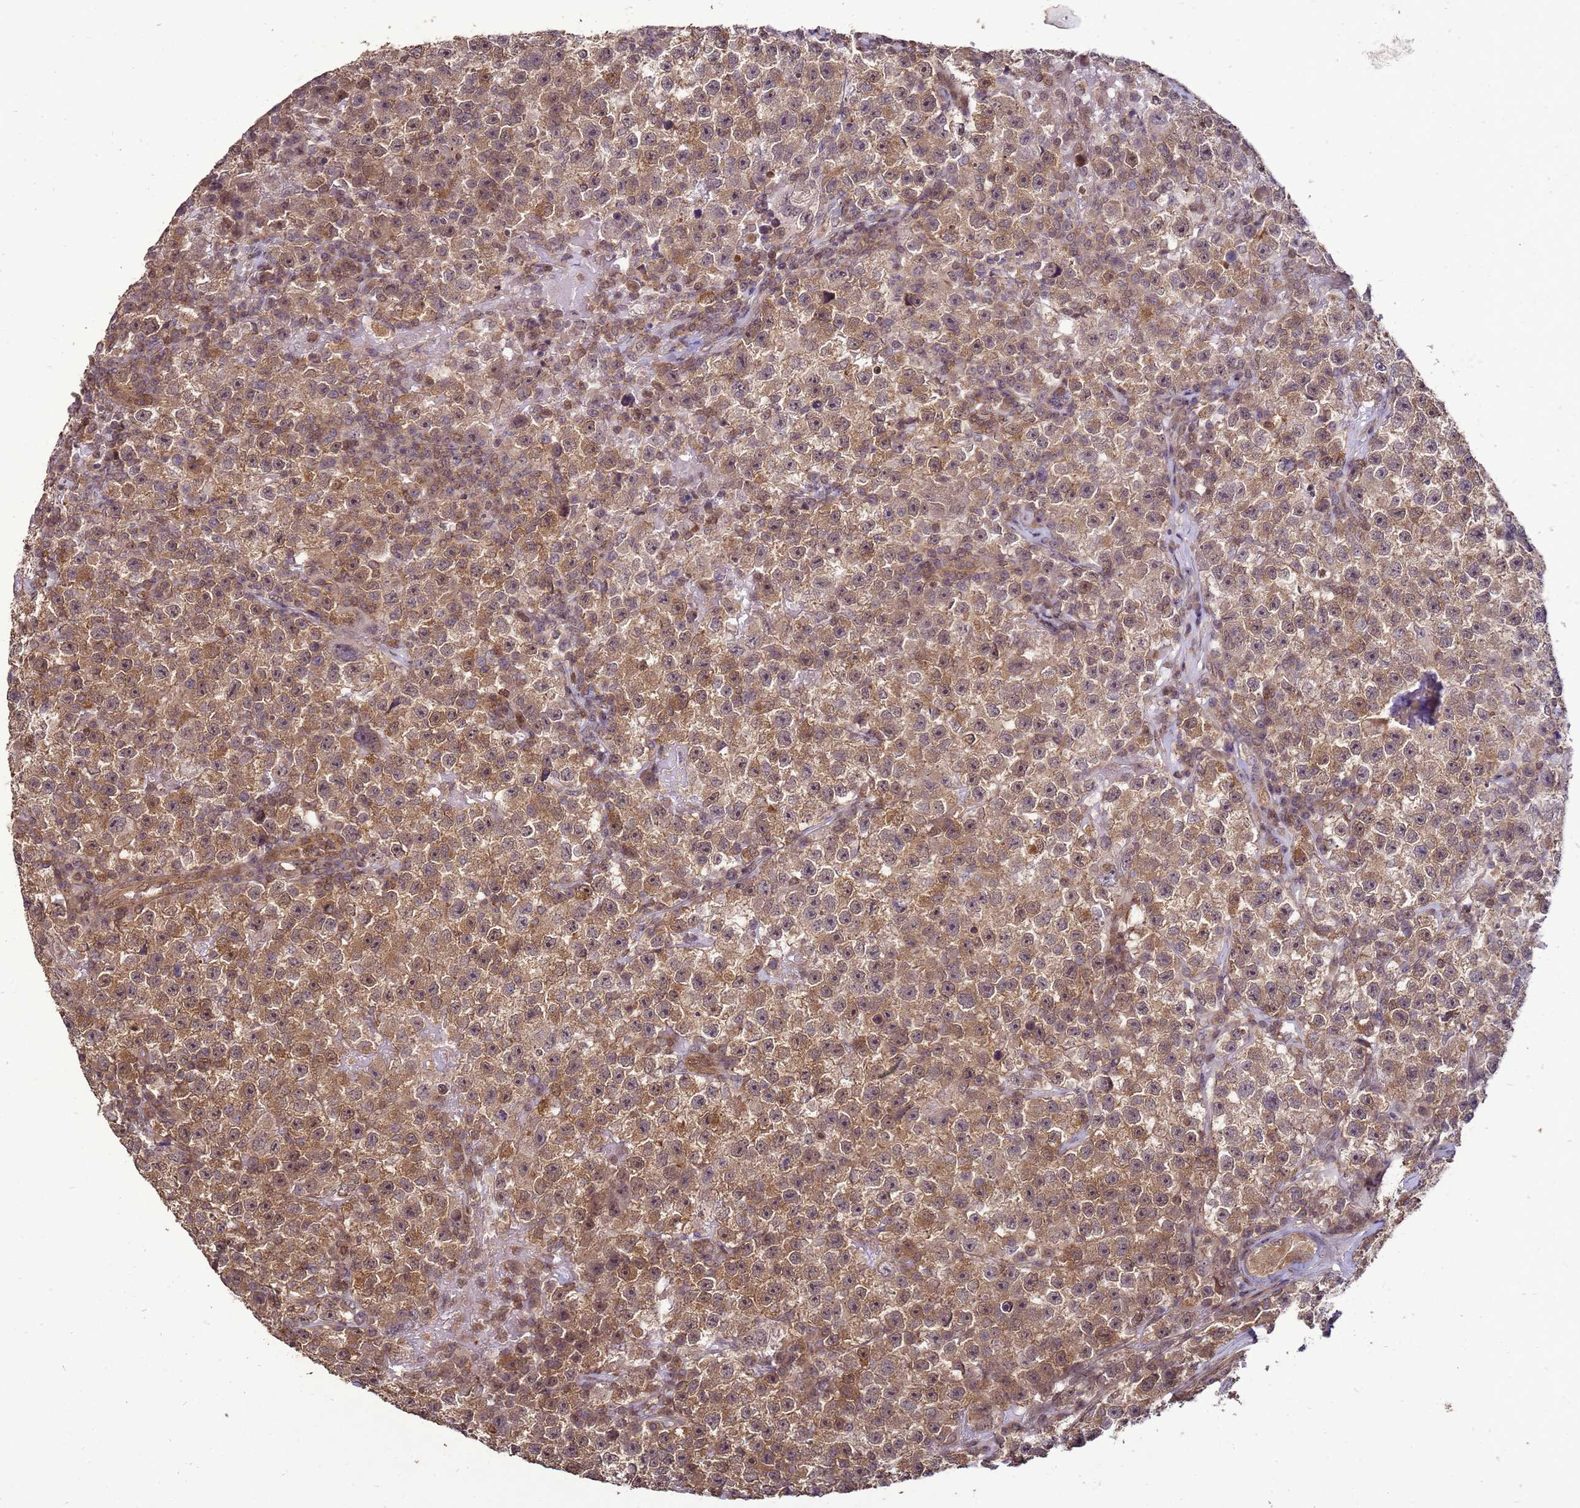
{"staining": {"intensity": "moderate", "quantity": ">75%", "location": "cytoplasmic/membranous,nuclear"}, "tissue": "testis cancer", "cell_type": "Tumor cells", "image_type": "cancer", "snomed": [{"axis": "morphology", "description": "Seminoma, NOS"}, {"axis": "topography", "description": "Testis"}], "caption": "Immunohistochemical staining of human testis cancer (seminoma) displays moderate cytoplasmic/membranous and nuclear protein expression in about >75% of tumor cells. The staining was performed using DAB (3,3'-diaminobenzidine) to visualize the protein expression in brown, while the nuclei were stained in blue with hematoxylin (Magnification: 20x).", "gene": "CRBN", "patient": {"sex": "male", "age": 22}}